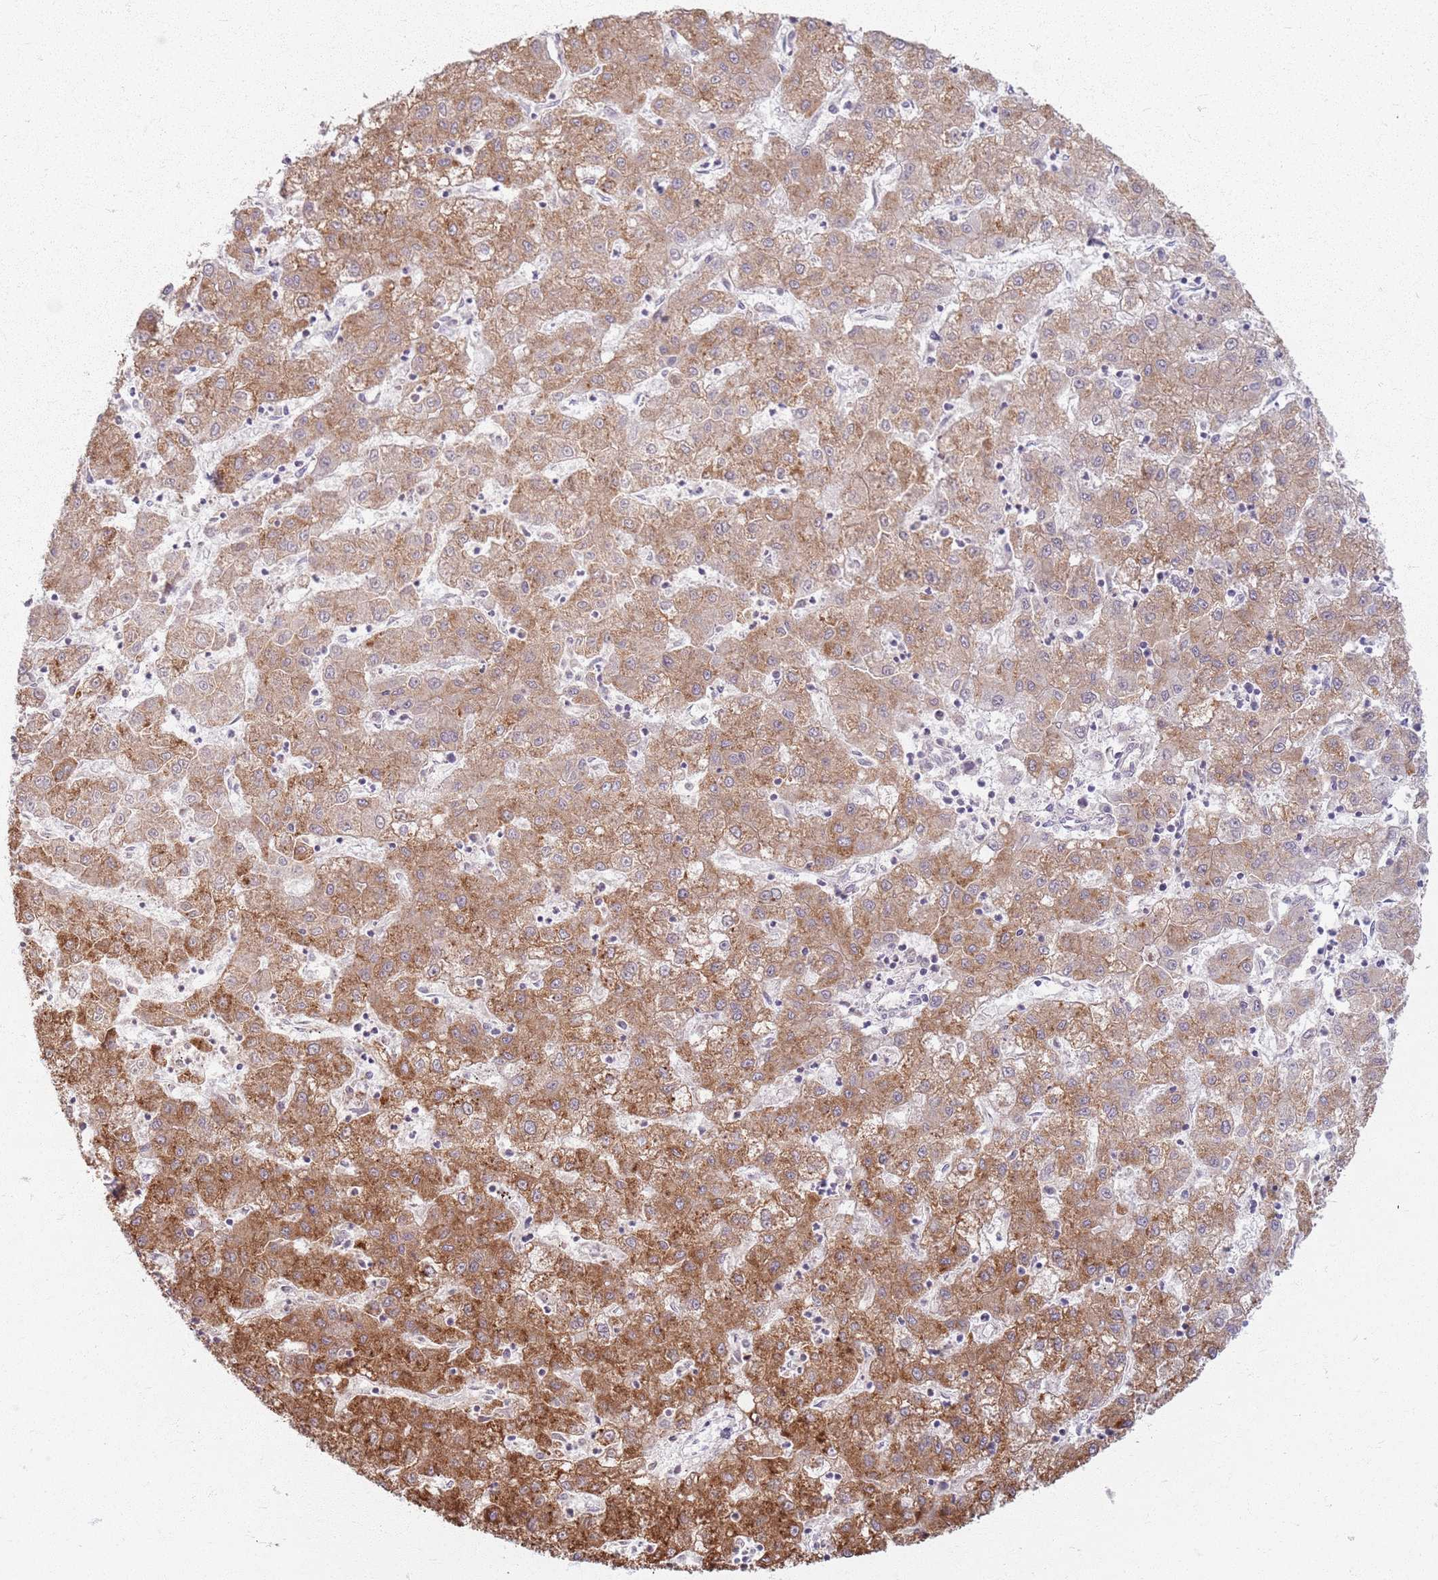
{"staining": {"intensity": "moderate", "quantity": ">75%", "location": "cytoplasmic/membranous"}, "tissue": "liver cancer", "cell_type": "Tumor cells", "image_type": "cancer", "snomed": [{"axis": "morphology", "description": "Carcinoma, Hepatocellular, NOS"}, {"axis": "topography", "description": "Liver"}], "caption": "Approximately >75% of tumor cells in human liver hepatocellular carcinoma reveal moderate cytoplasmic/membranous protein positivity as visualized by brown immunohistochemical staining.", "gene": "CRIPT", "patient": {"sex": "male", "age": 72}}